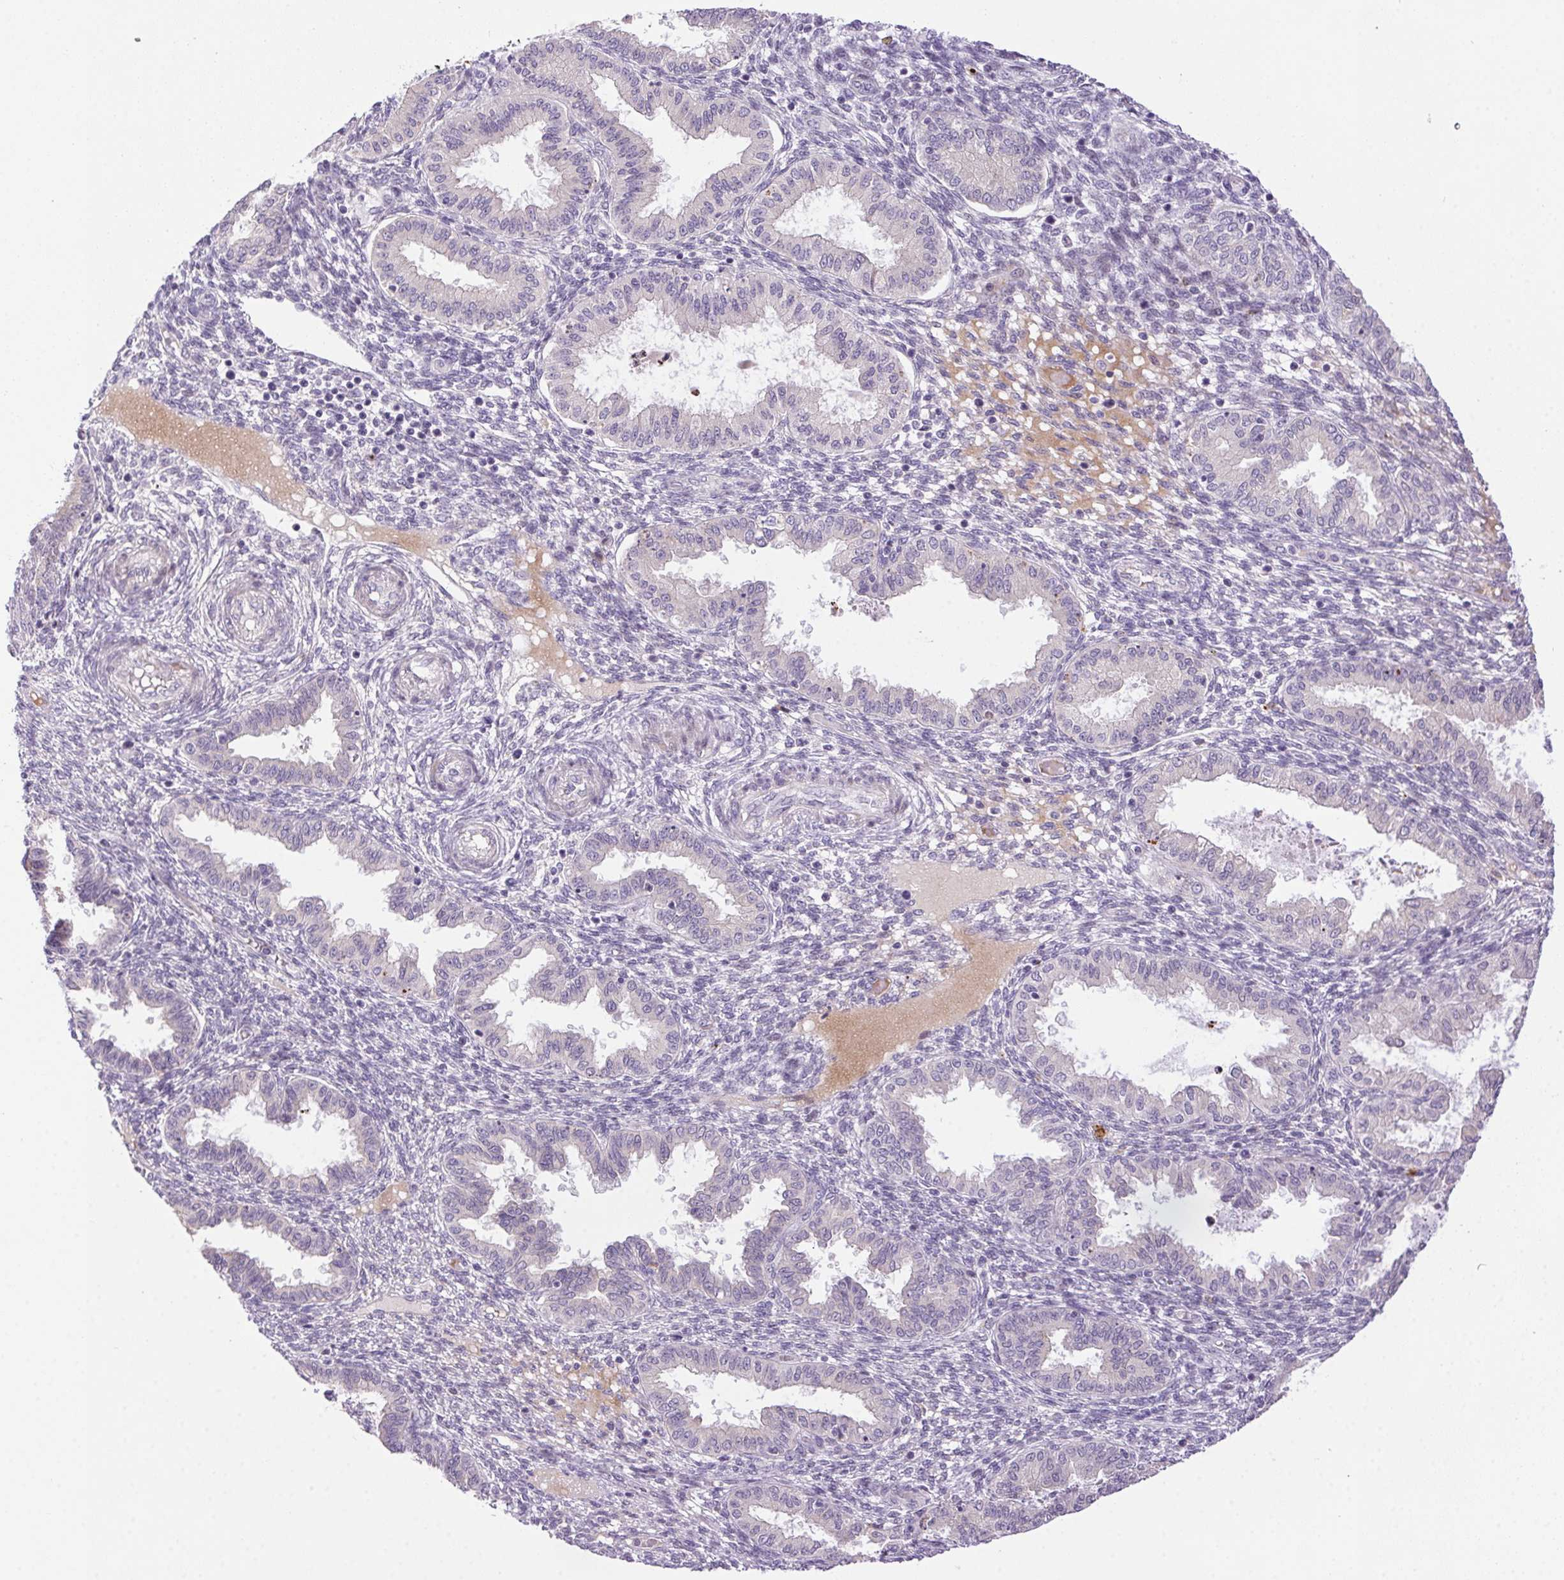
{"staining": {"intensity": "negative", "quantity": "none", "location": "none"}, "tissue": "endometrium", "cell_type": "Cells in endometrial stroma", "image_type": "normal", "snomed": [{"axis": "morphology", "description": "Normal tissue, NOS"}, {"axis": "topography", "description": "Endometrium"}], "caption": "An image of human endometrium is negative for staining in cells in endometrial stroma. (Immunohistochemistry, brightfield microscopy, high magnification).", "gene": "LRRTM1", "patient": {"sex": "female", "age": 33}}